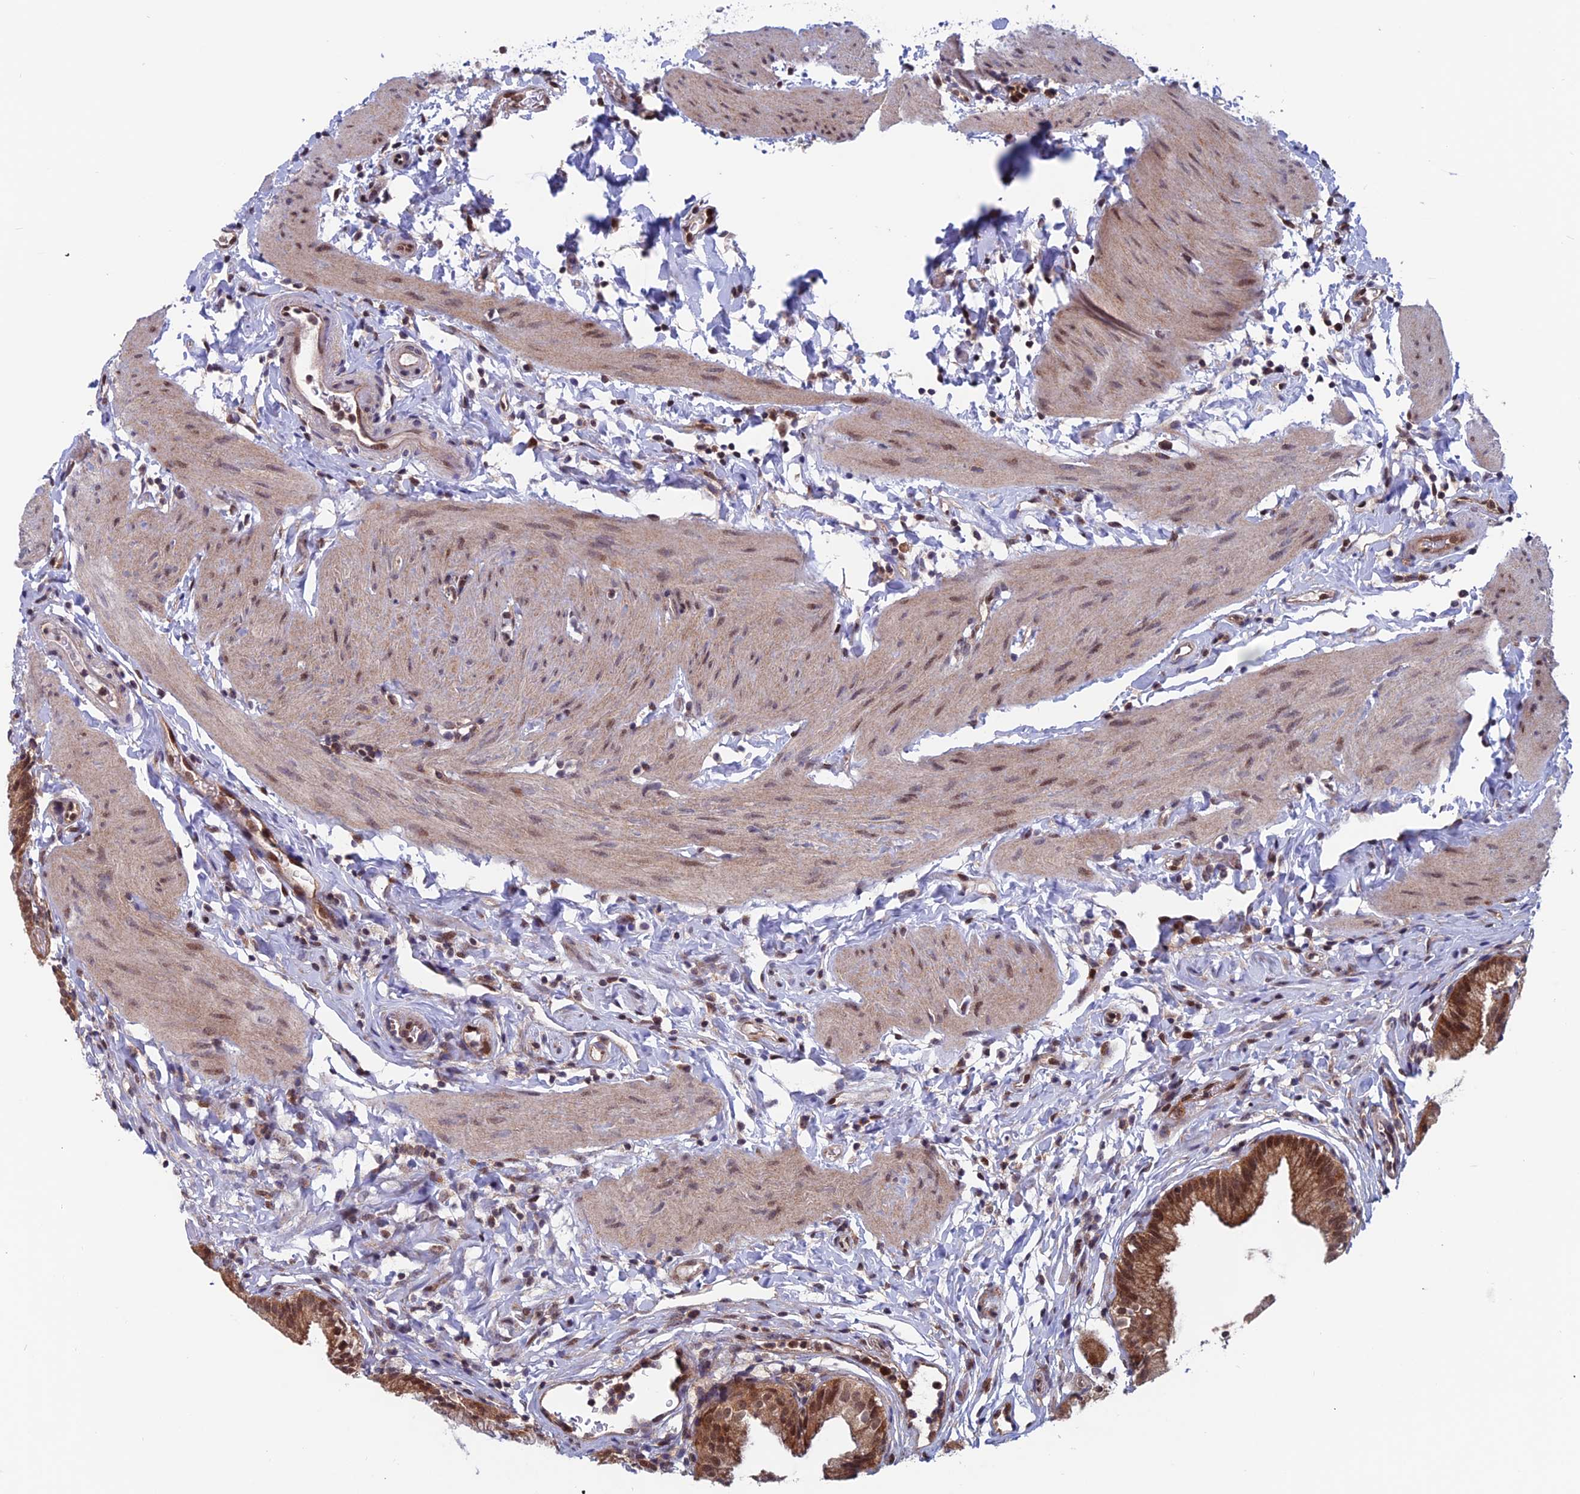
{"staining": {"intensity": "strong", "quantity": ">75%", "location": "cytoplasmic/membranous,nuclear"}, "tissue": "gallbladder", "cell_type": "Glandular cells", "image_type": "normal", "snomed": [{"axis": "morphology", "description": "Normal tissue, NOS"}, {"axis": "topography", "description": "Gallbladder"}], "caption": "The micrograph shows a brown stain indicating the presence of a protein in the cytoplasmic/membranous,nuclear of glandular cells in gallbladder. (IHC, brightfield microscopy, high magnification).", "gene": "IGBP1", "patient": {"sex": "female", "age": 46}}